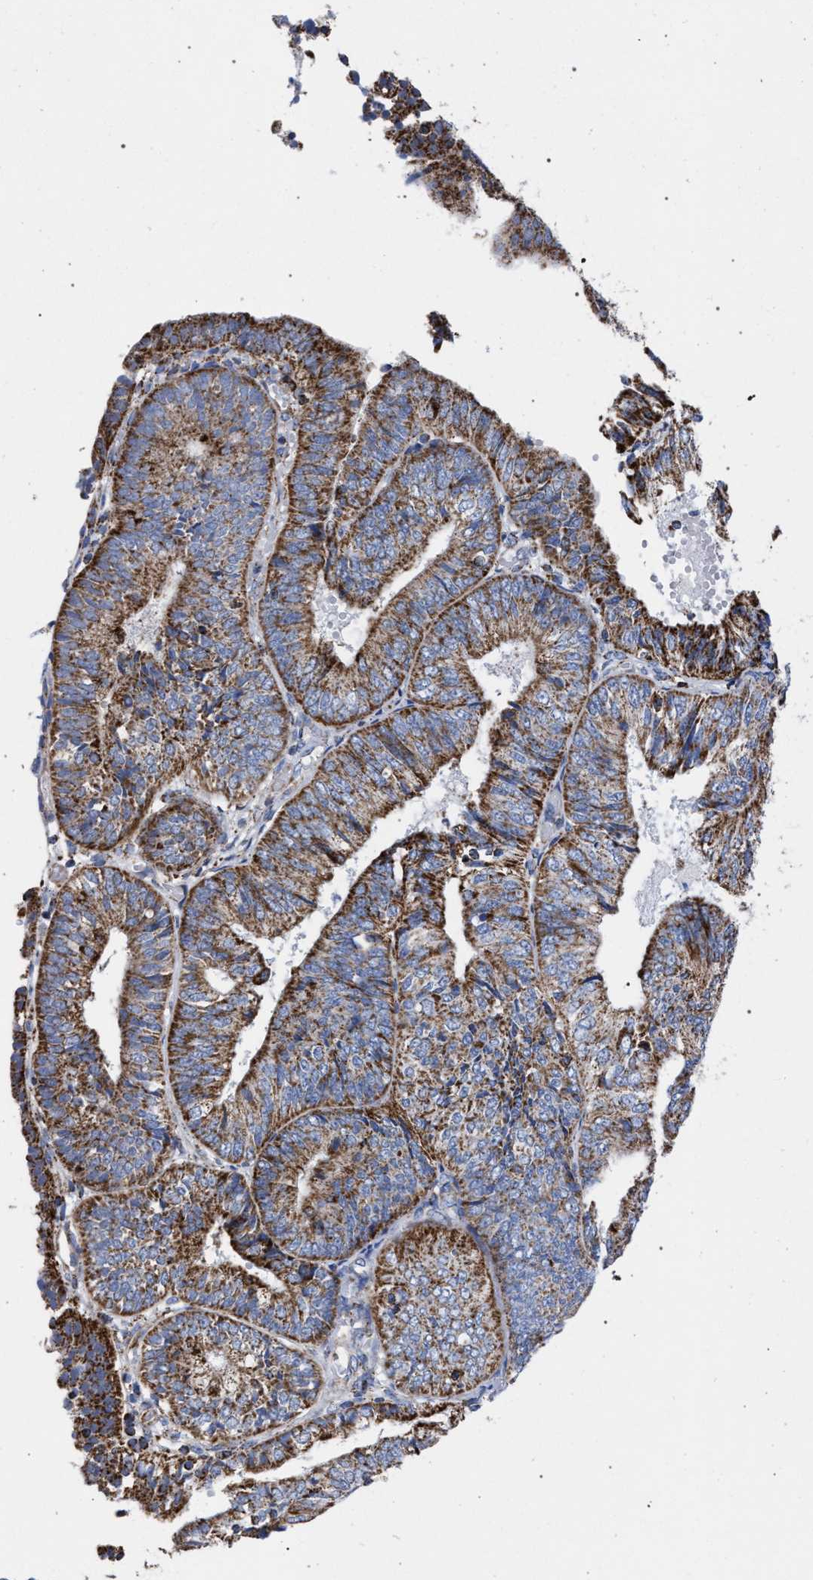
{"staining": {"intensity": "moderate", "quantity": ">75%", "location": "cytoplasmic/membranous"}, "tissue": "endometrial cancer", "cell_type": "Tumor cells", "image_type": "cancer", "snomed": [{"axis": "morphology", "description": "Adenocarcinoma, NOS"}, {"axis": "topography", "description": "Endometrium"}], "caption": "Moderate cytoplasmic/membranous expression is seen in about >75% of tumor cells in endometrial adenocarcinoma.", "gene": "ACADS", "patient": {"sex": "female", "age": 58}}